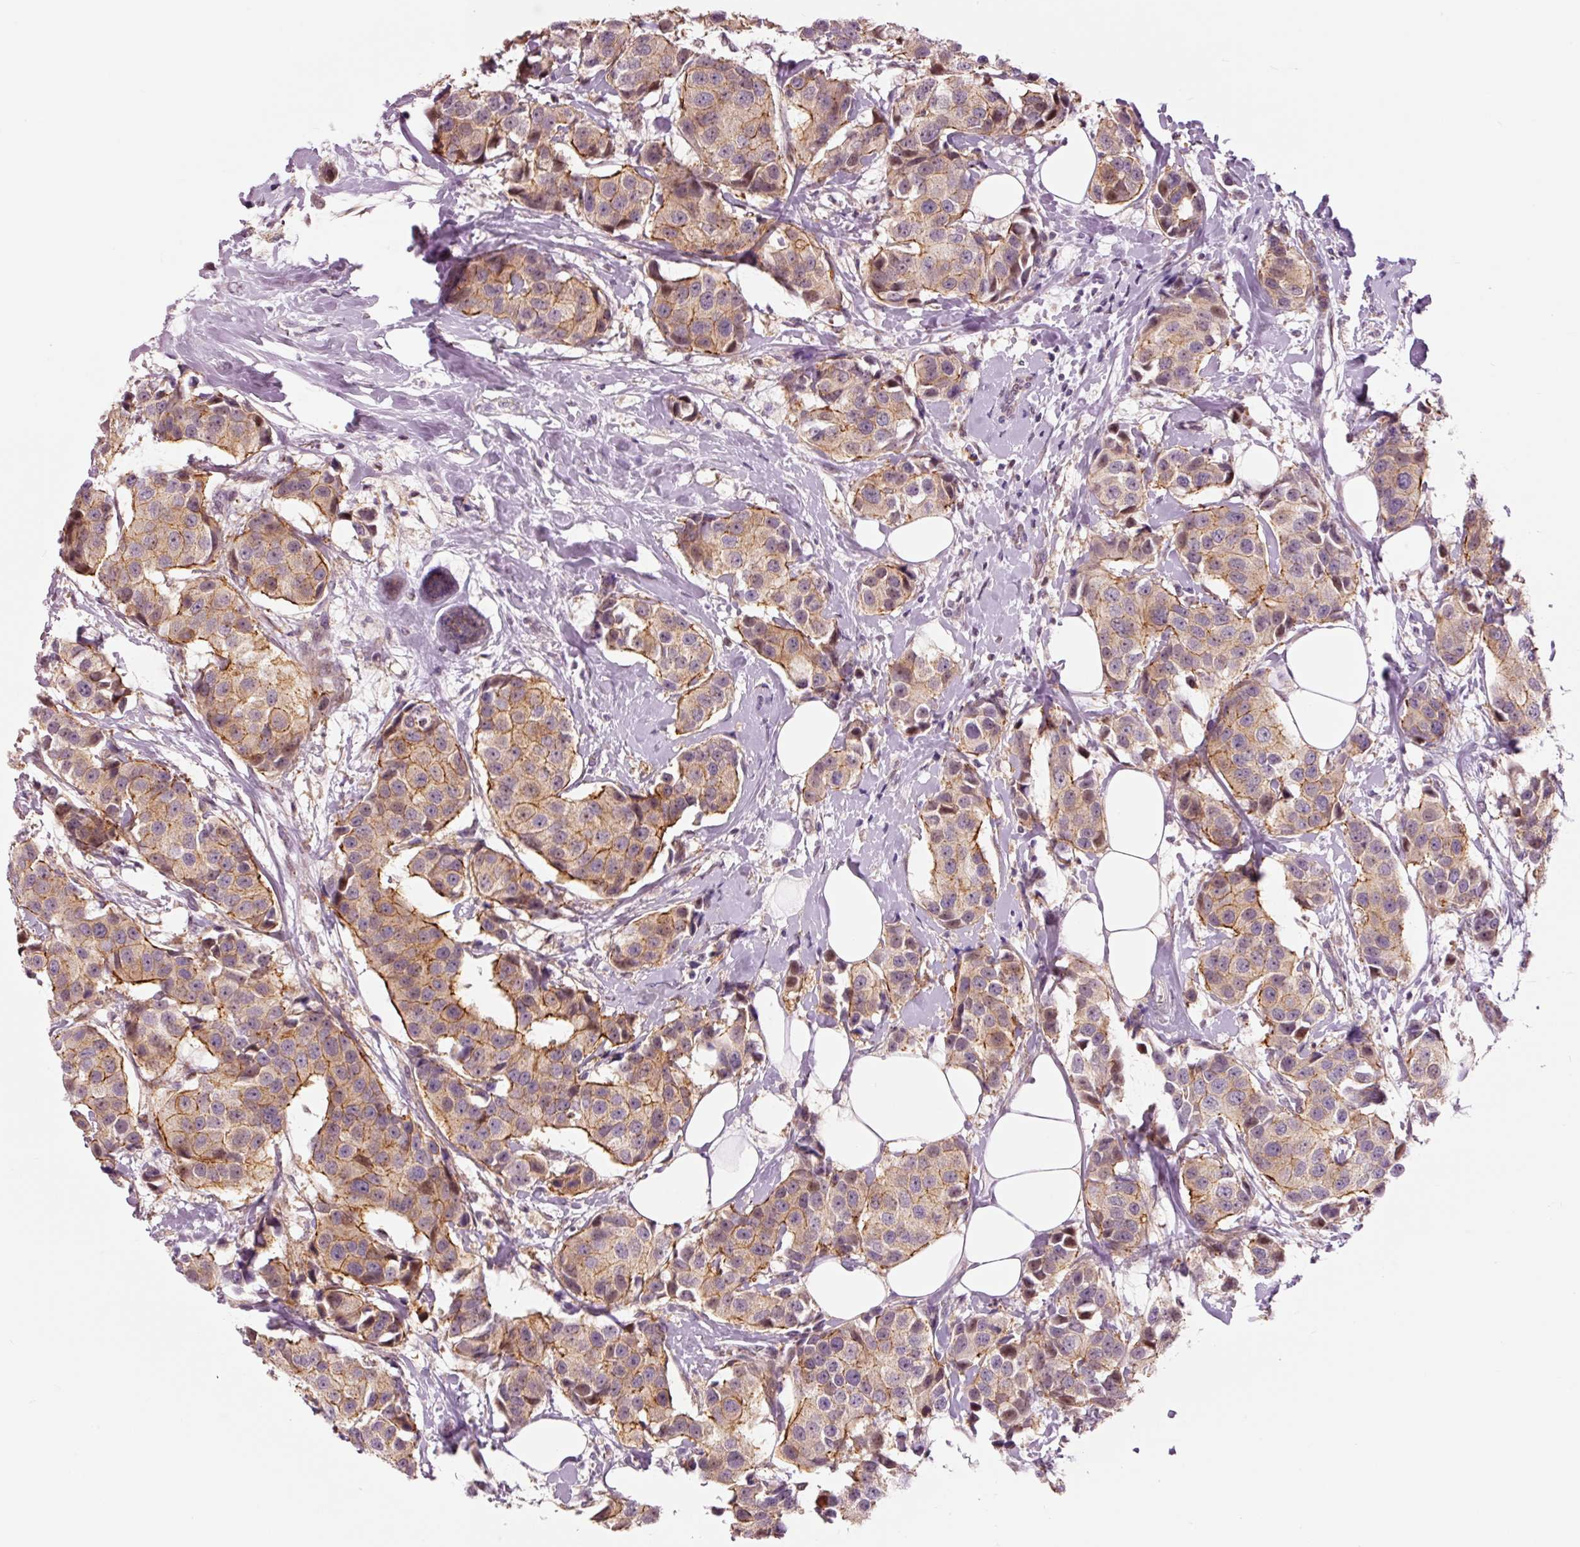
{"staining": {"intensity": "moderate", "quantity": ">75%", "location": "cytoplasmic/membranous"}, "tissue": "breast cancer", "cell_type": "Tumor cells", "image_type": "cancer", "snomed": [{"axis": "morphology", "description": "Normal tissue, NOS"}, {"axis": "morphology", "description": "Duct carcinoma"}, {"axis": "topography", "description": "Breast"}], "caption": "An IHC micrograph of tumor tissue is shown. Protein staining in brown labels moderate cytoplasmic/membranous positivity in breast cancer (intraductal carcinoma) within tumor cells. (DAB = brown stain, brightfield microscopy at high magnification).", "gene": "DAPP1", "patient": {"sex": "female", "age": 39}}